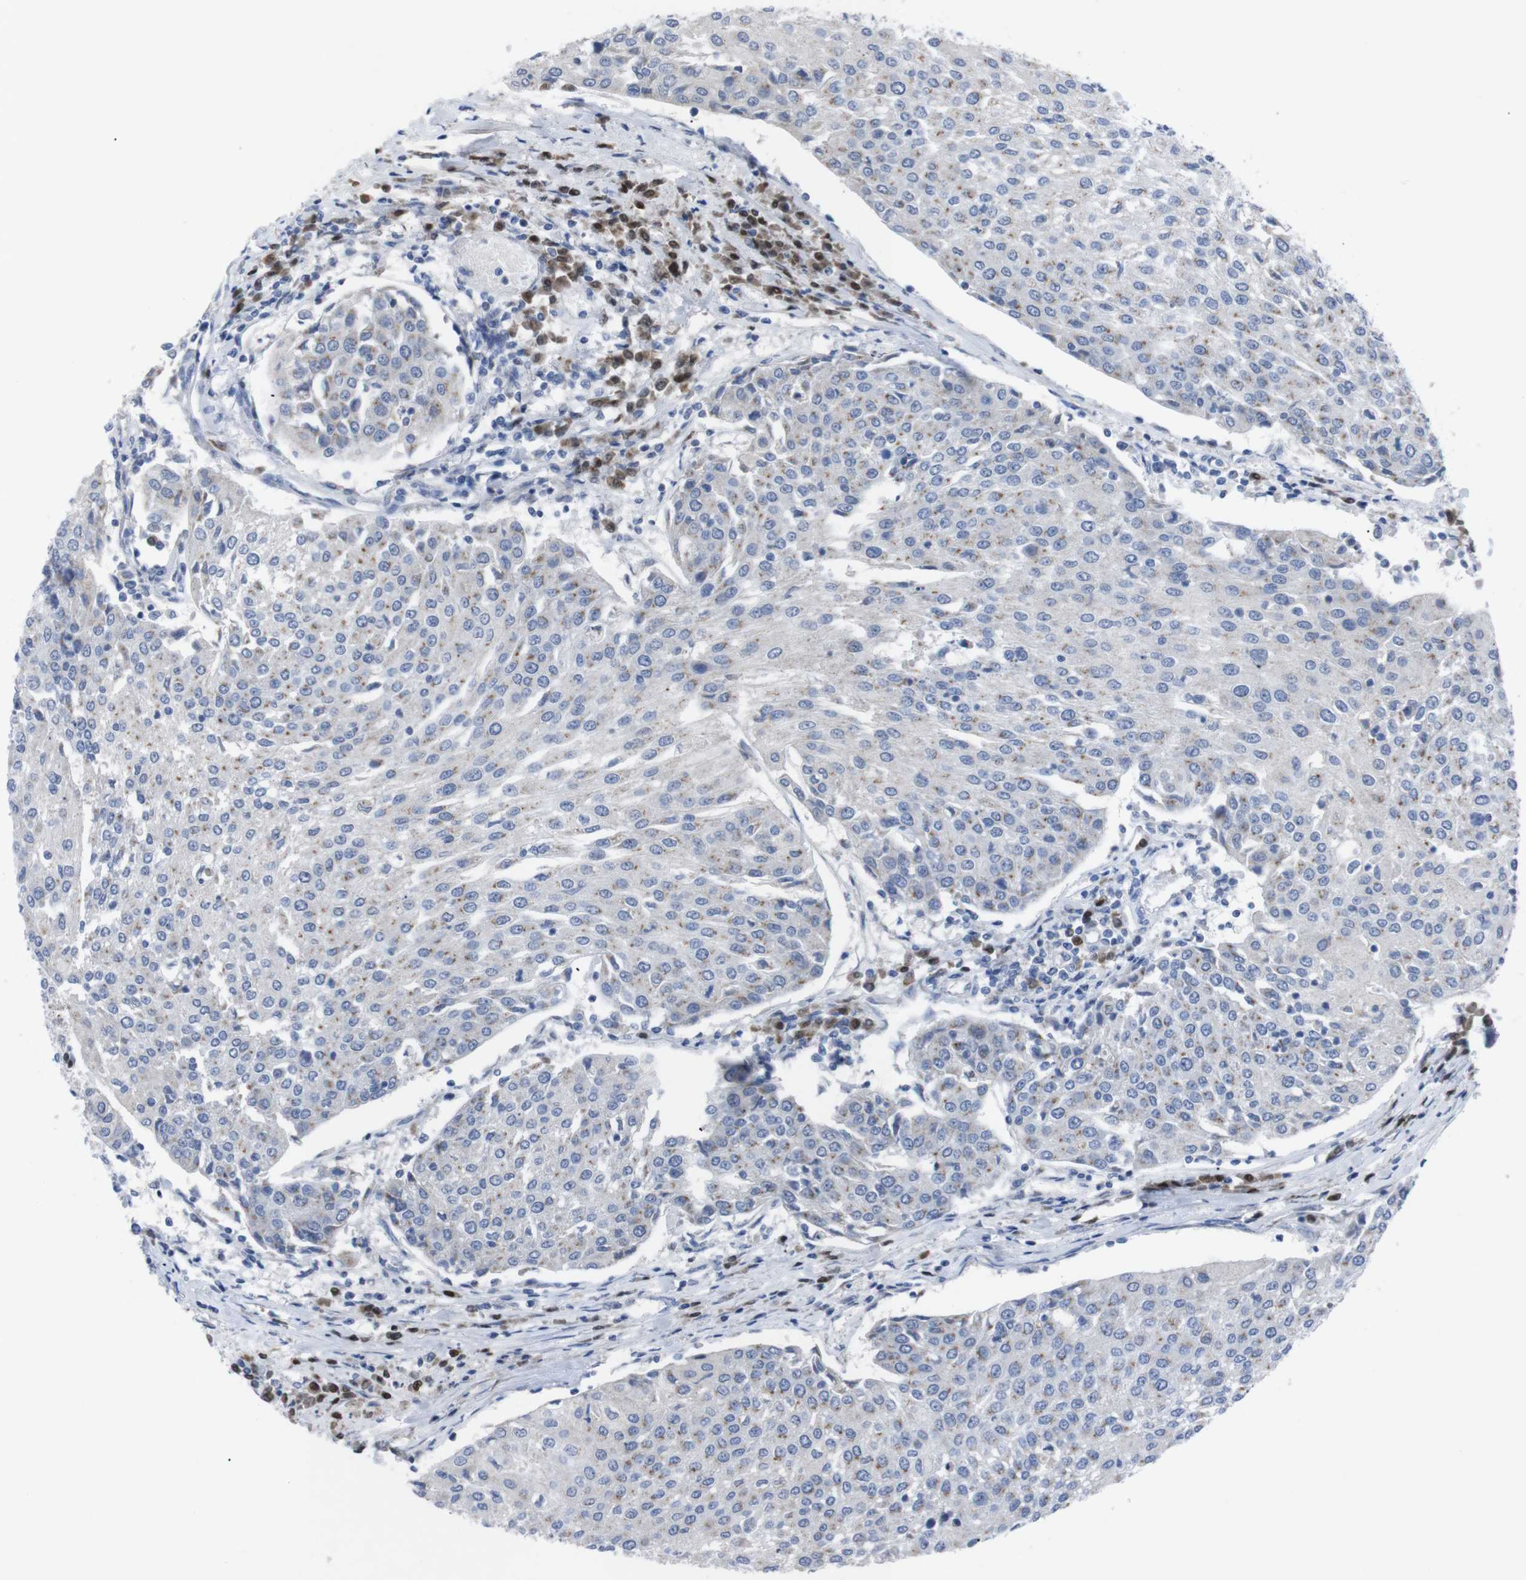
{"staining": {"intensity": "weak", "quantity": "25%-75%", "location": "cytoplasmic/membranous"}, "tissue": "urothelial cancer", "cell_type": "Tumor cells", "image_type": "cancer", "snomed": [{"axis": "morphology", "description": "Urothelial carcinoma, High grade"}, {"axis": "topography", "description": "Urinary bladder"}], "caption": "IHC of human urothelial cancer reveals low levels of weak cytoplasmic/membranous staining in approximately 25%-75% of tumor cells.", "gene": "IRF4", "patient": {"sex": "female", "age": 85}}